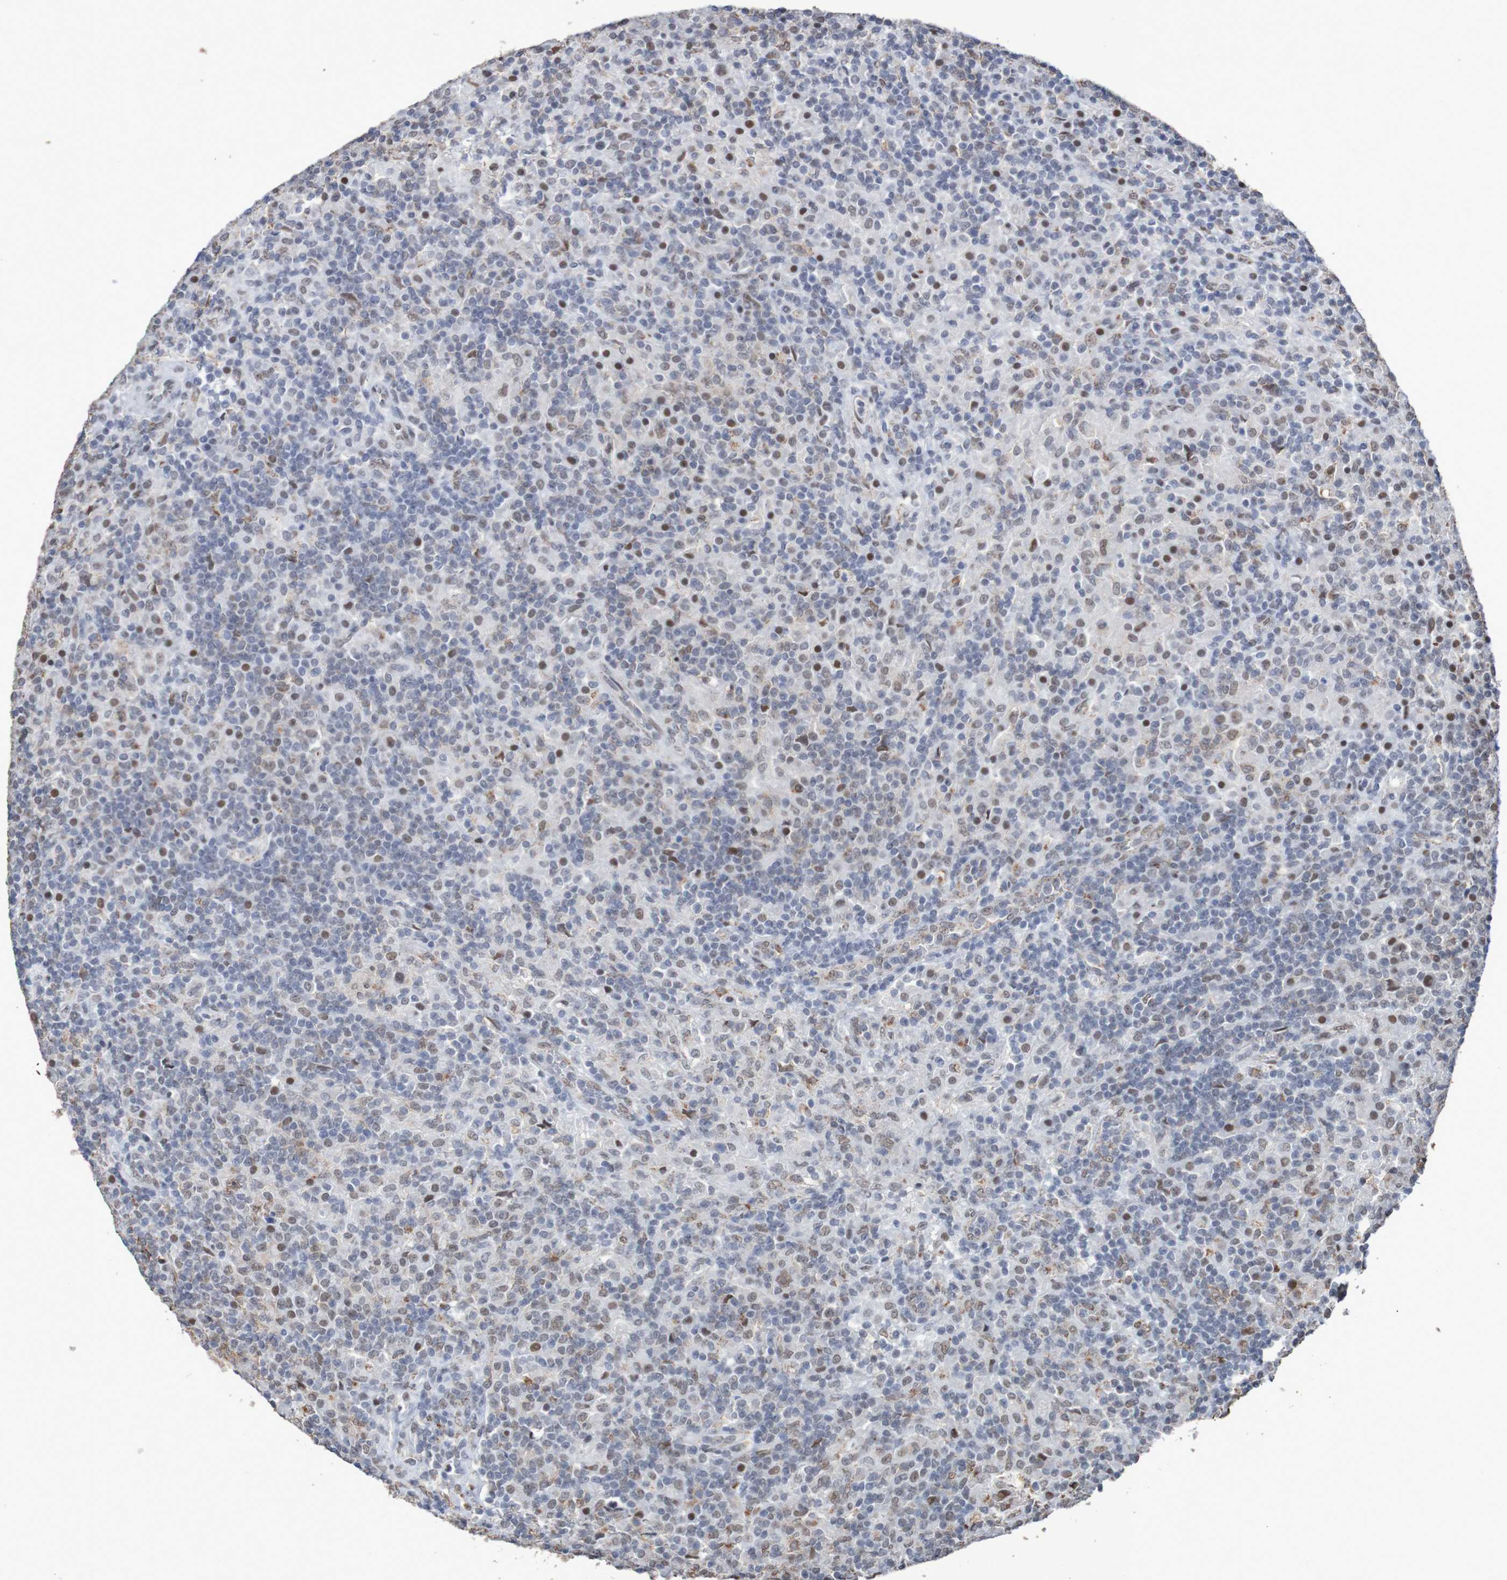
{"staining": {"intensity": "weak", "quantity": ">75%", "location": "nuclear"}, "tissue": "lymphoma", "cell_type": "Tumor cells", "image_type": "cancer", "snomed": [{"axis": "morphology", "description": "Hodgkin's disease, NOS"}, {"axis": "topography", "description": "Lymph node"}], "caption": "Approximately >75% of tumor cells in Hodgkin's disease display weak nuclear protein positivity as visualized by brown immunohistochemical staining.", "gene": "MRTFB", "patient": {"sex": "male", "age": 70}}